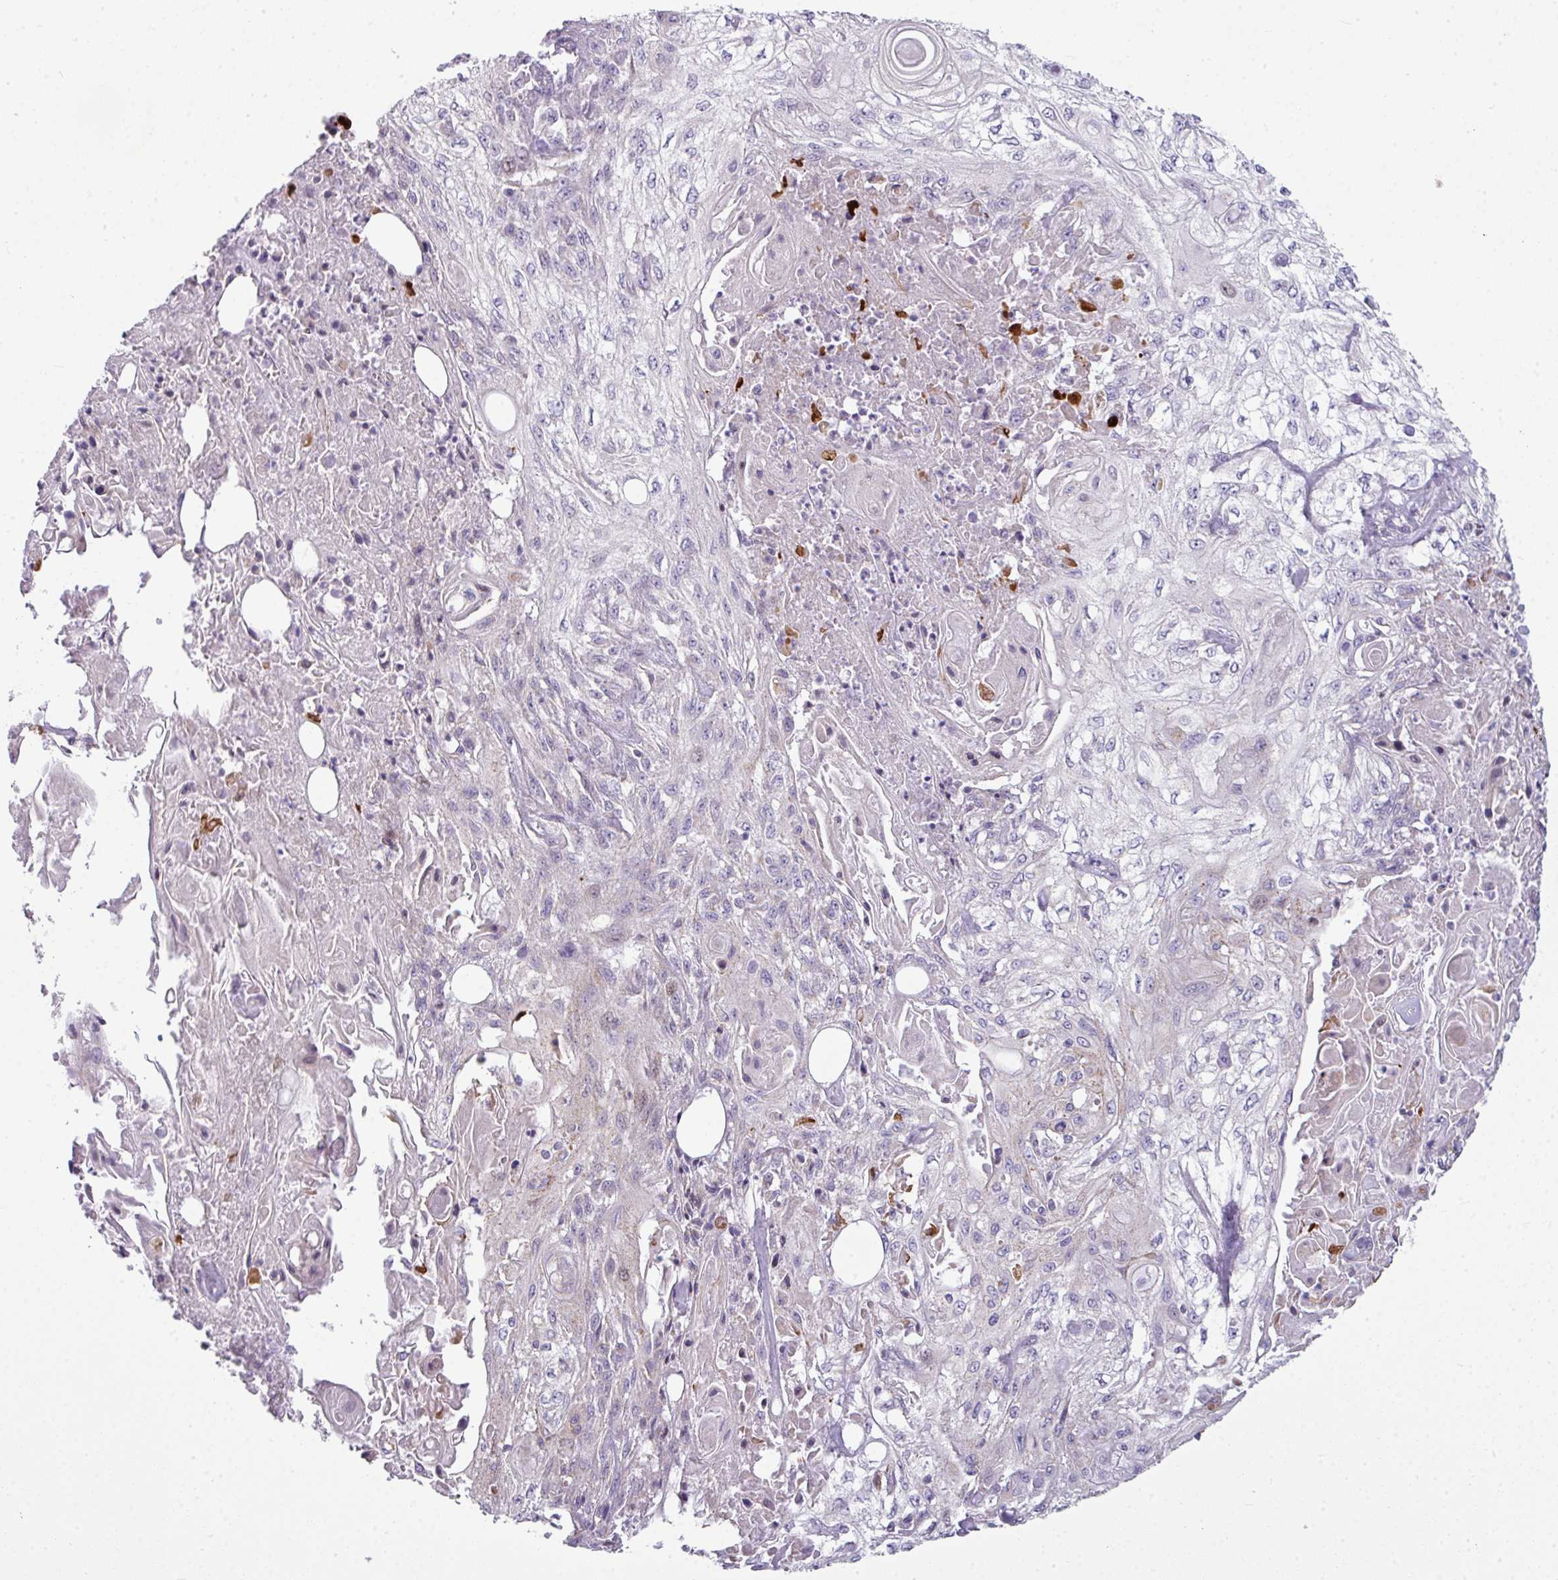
{"staining": {"intensity": "negative", "quantity": "none", "location": "none"}, "tissue": "skin cancer", "cell_type": "Tumor cells", "image_type": "cancer", "snomed": [{"axis": "morphology", "description": "Squamous cell carcinoma, NOS"}, {"axis": "morphology", "description": "Squamous cell carcinoma, metastatic, NOS"}, {"axis": "topography", "description": "Skin"}, {"axis": "topography", "description": "Lymph node"}], "caption": "Immunohistochemical staining of human squamous cell carcinoma (skin) shows no significant expression in tumor cells.", "gene": "STAT5A", "patient": {"sex": "male", "age": 75}}